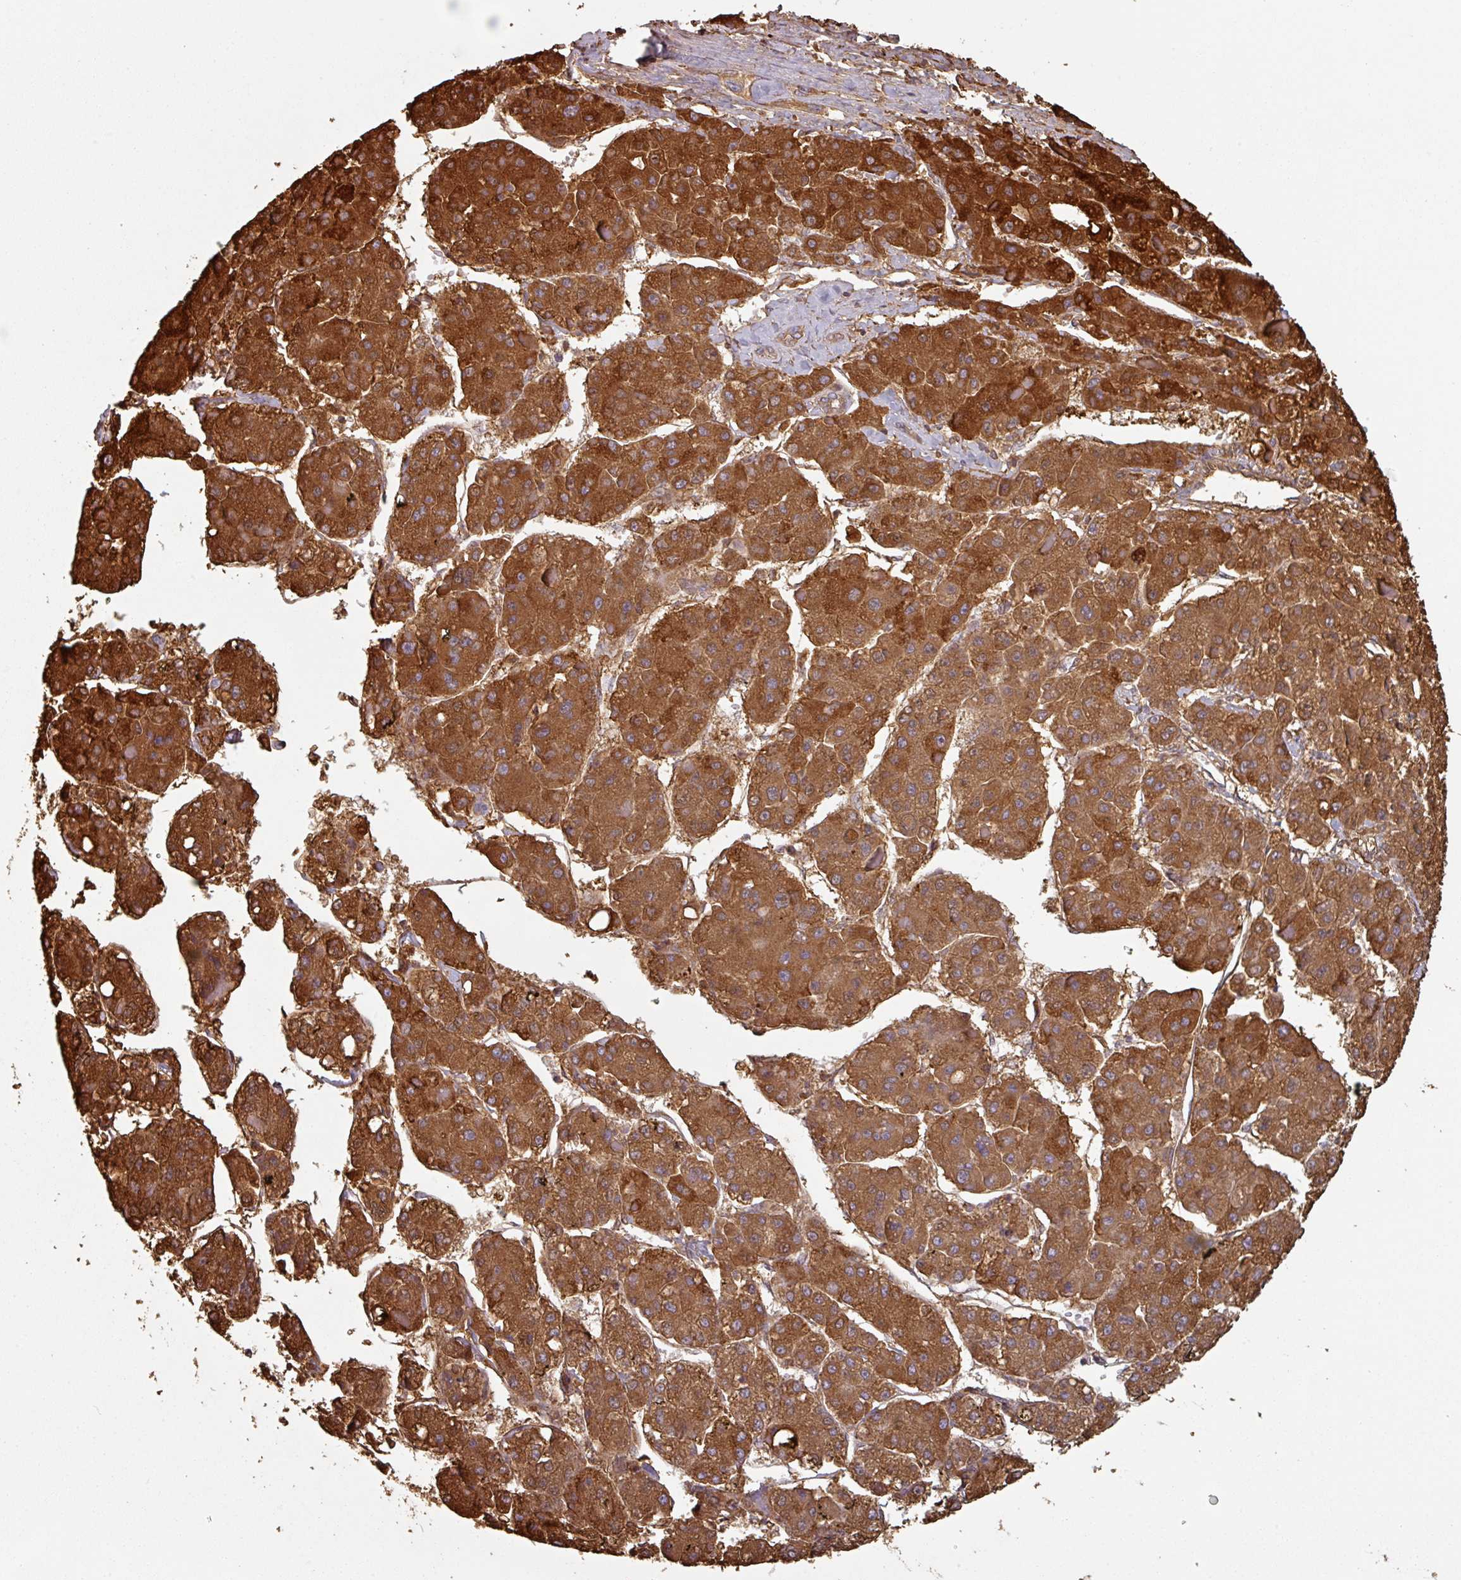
{"staining": {"intensity": "strong", "quantity": ">75%", "location": "cytoplasmic/membranous"}, "tissue": "liver cancer", "cell_type": "Tumor cells", "image_type": "cancer", "snomed": [{"axis": "morphology", "description": "Carcinoma, Hepatocellular, NOS"}, {"axis": "topography", "description": "Liver"}], "caption": "This is a micrograph of immunohistochemistry staining of liver hepatocellular carcinoma, which shows strong expression in the cytoplasmic/membranous of tumor cells.", "gene": "GSTA4", "patient": {"sex": "female", "age": 73}}